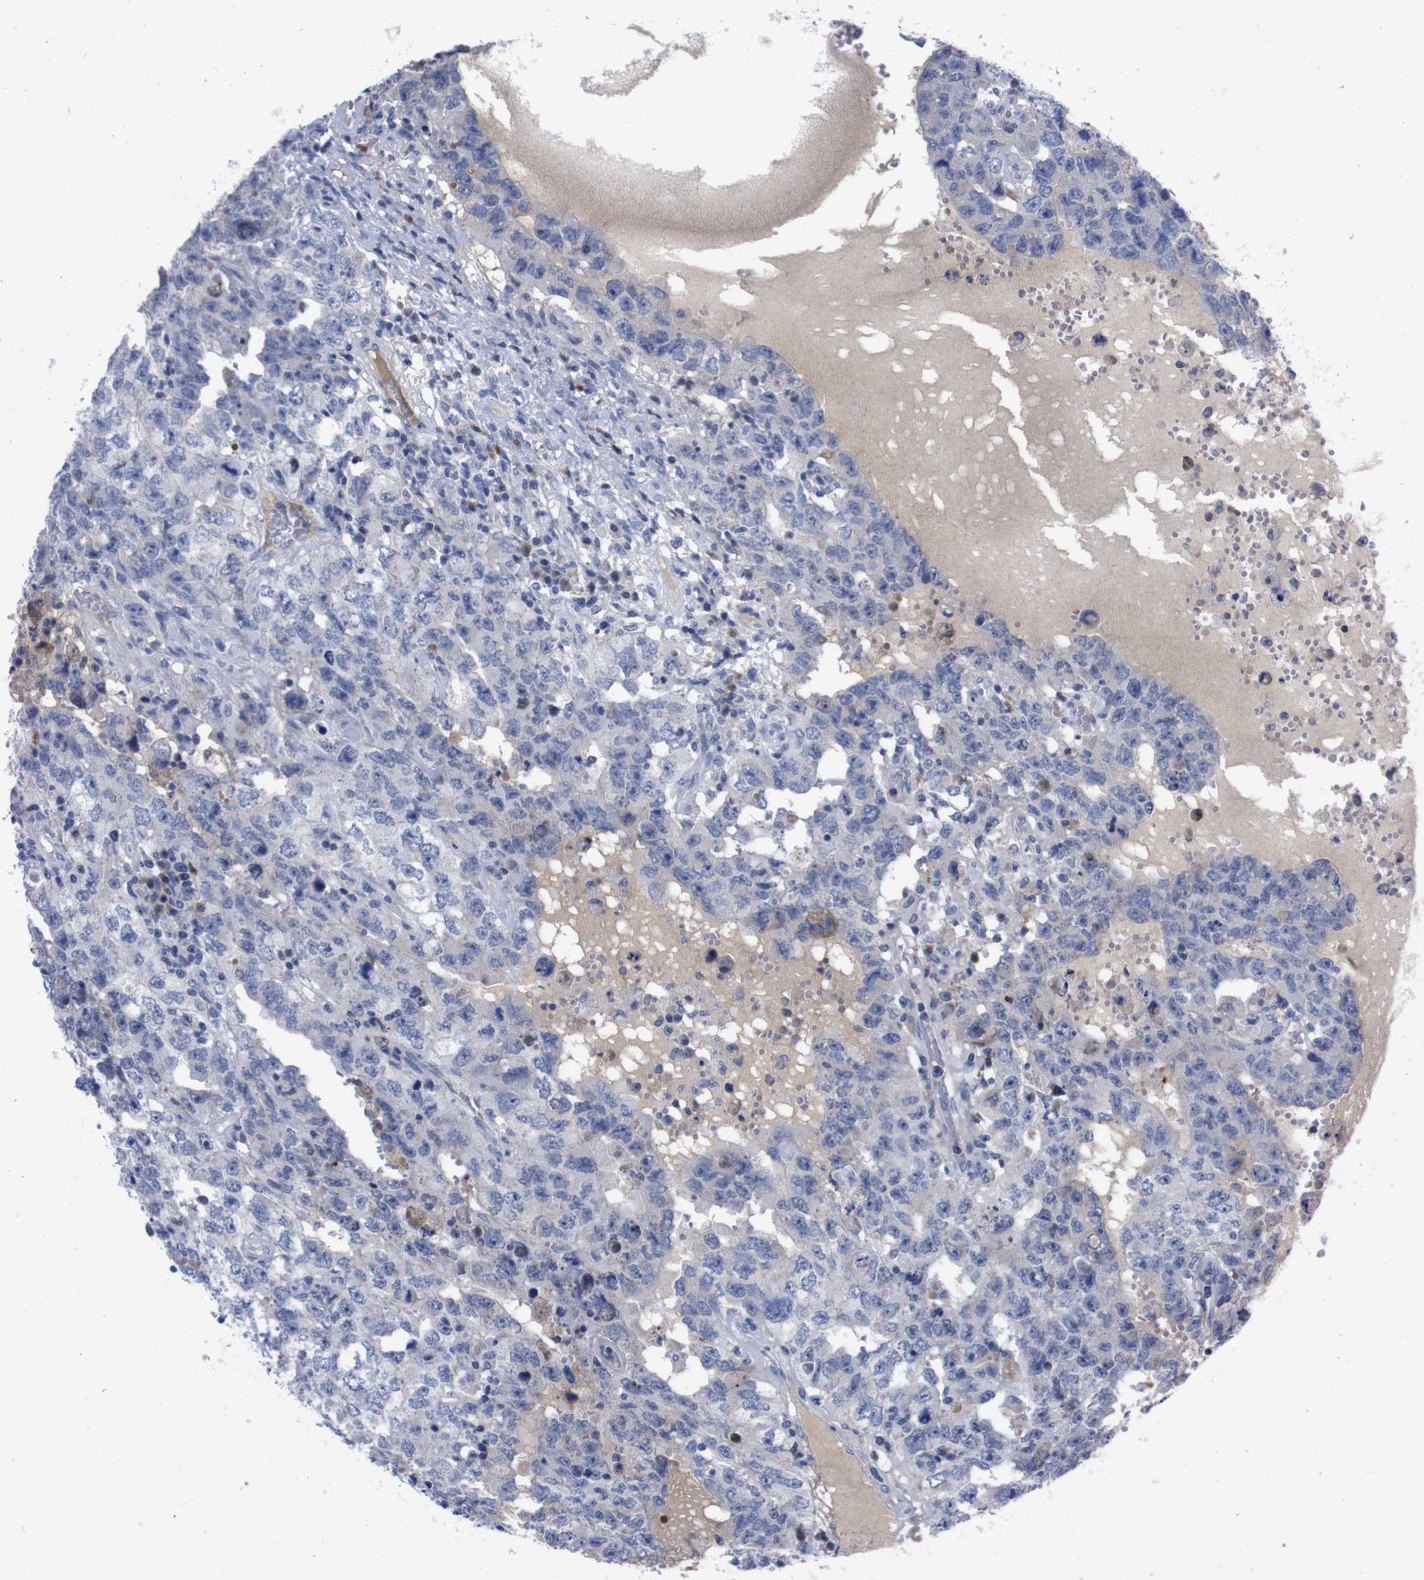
{"staining": {"intensity": "negative", "quantity": "none", "location": "none"}, "tissue": "testis cancer", "cell_type": "Tumor cells", "image_type": "cancer", "snomed": [{"axis": "morphology", "description": "Carcinoma, Embryonal, NOS"}, {"axis": "topography", "description": "Testis"}], "caption": "Immunohistochemistry (IHC) of human testis embryonal carcinoma reveals no expression in tumor cells.", "gene": "FAM210A", "patient": {"sex": "male", "age": 26}}